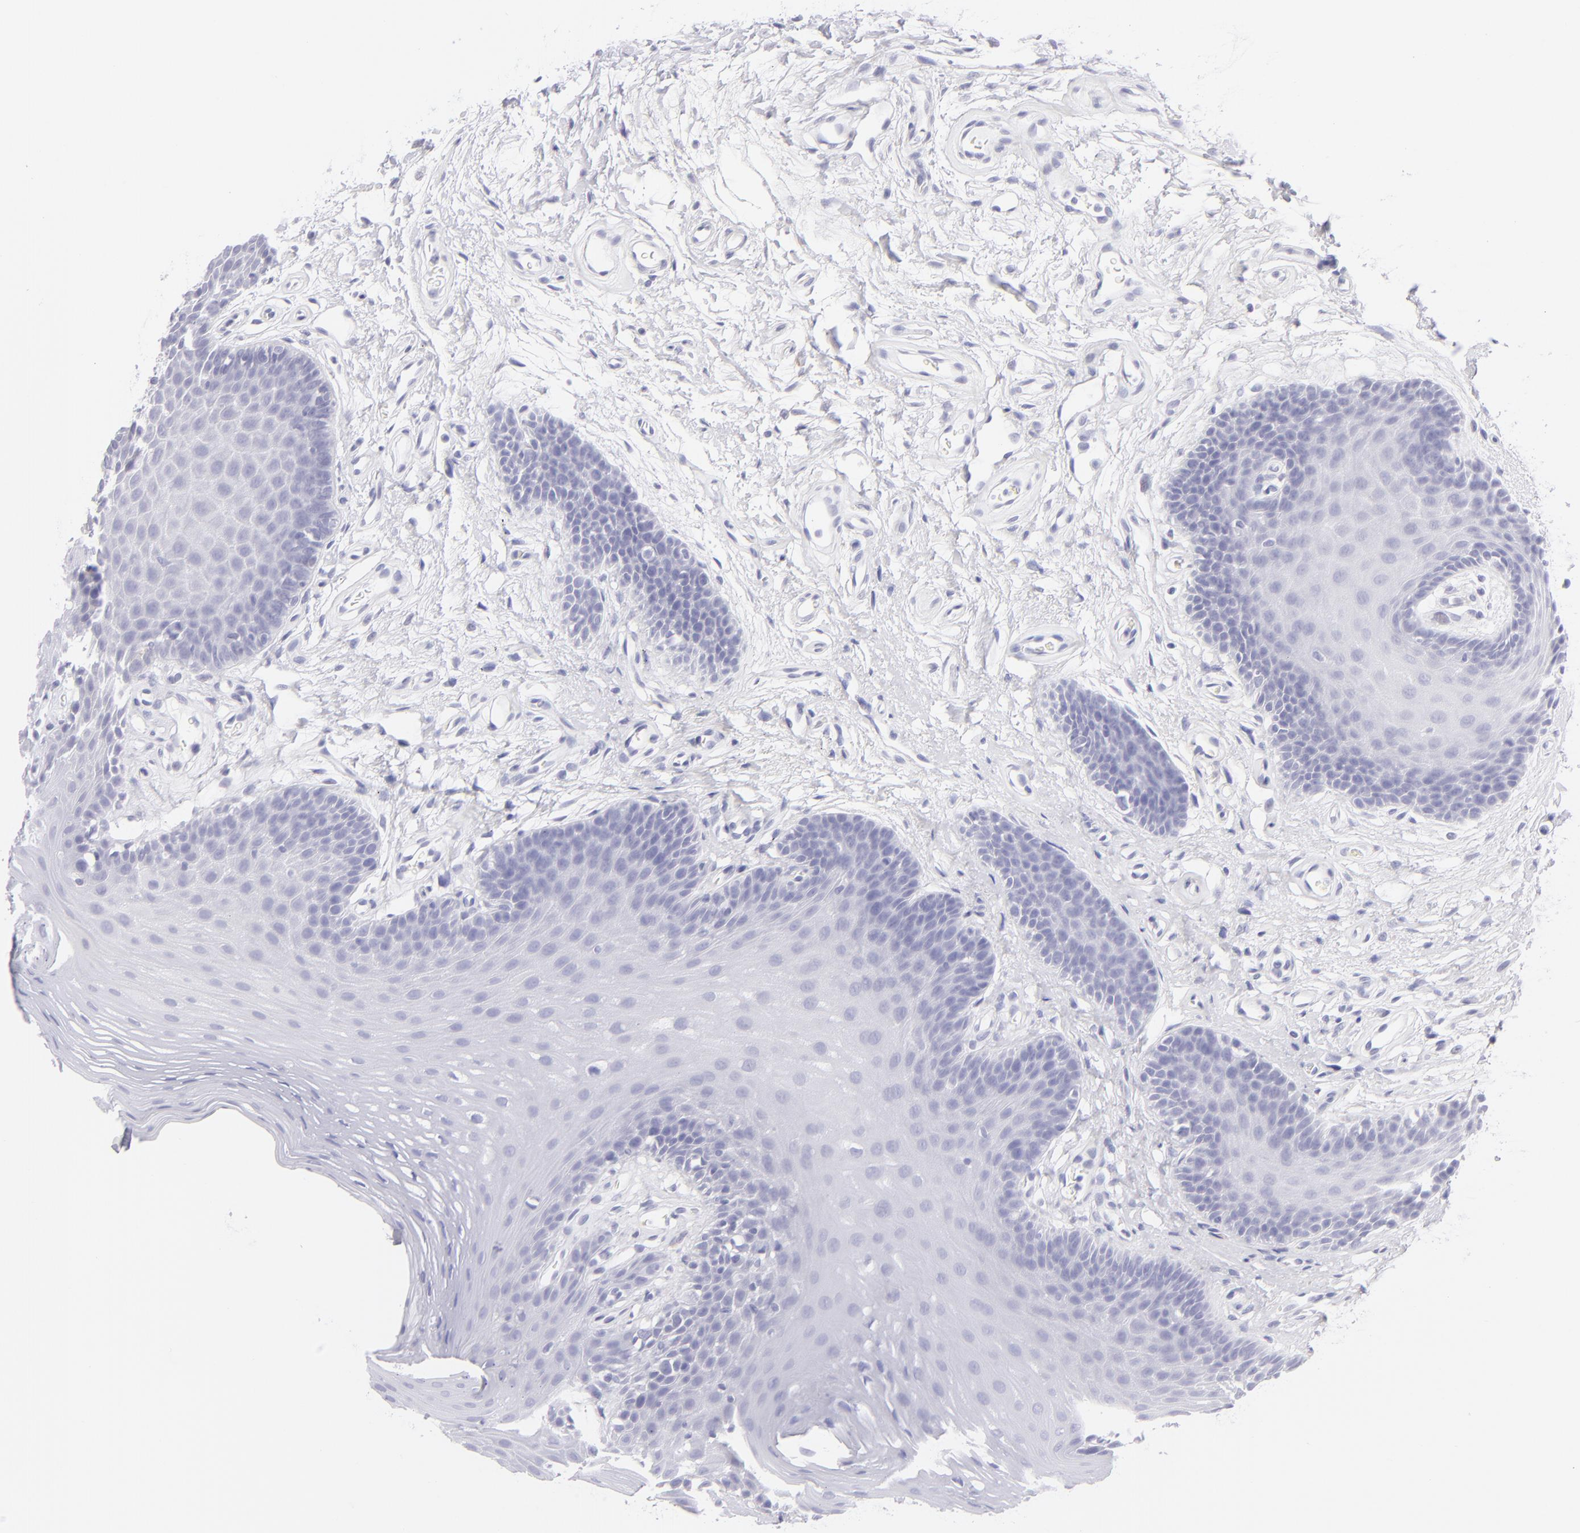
{"staining": {"intensity": "negative", "quantity": "none", "location": "none"}, "tissue": "oral mucosa", "cell_type": "Squamous epithelial cells", "image_type": "normal", "snomed": [{"axis": "morphology", "description": "Normal tissue, NOS"}, {"axis": "topography", "description": "Oral tissue"}], "caption": "High power microscopy photomicrograph of an IHC micrograph of normal oral mucosa, revealing no significant staining in squamous epithelial cells. (IHC, brightfield microscopy, high magnification).", "gene": "FCER2", "patient": {"sex": "male", "age": 62}}